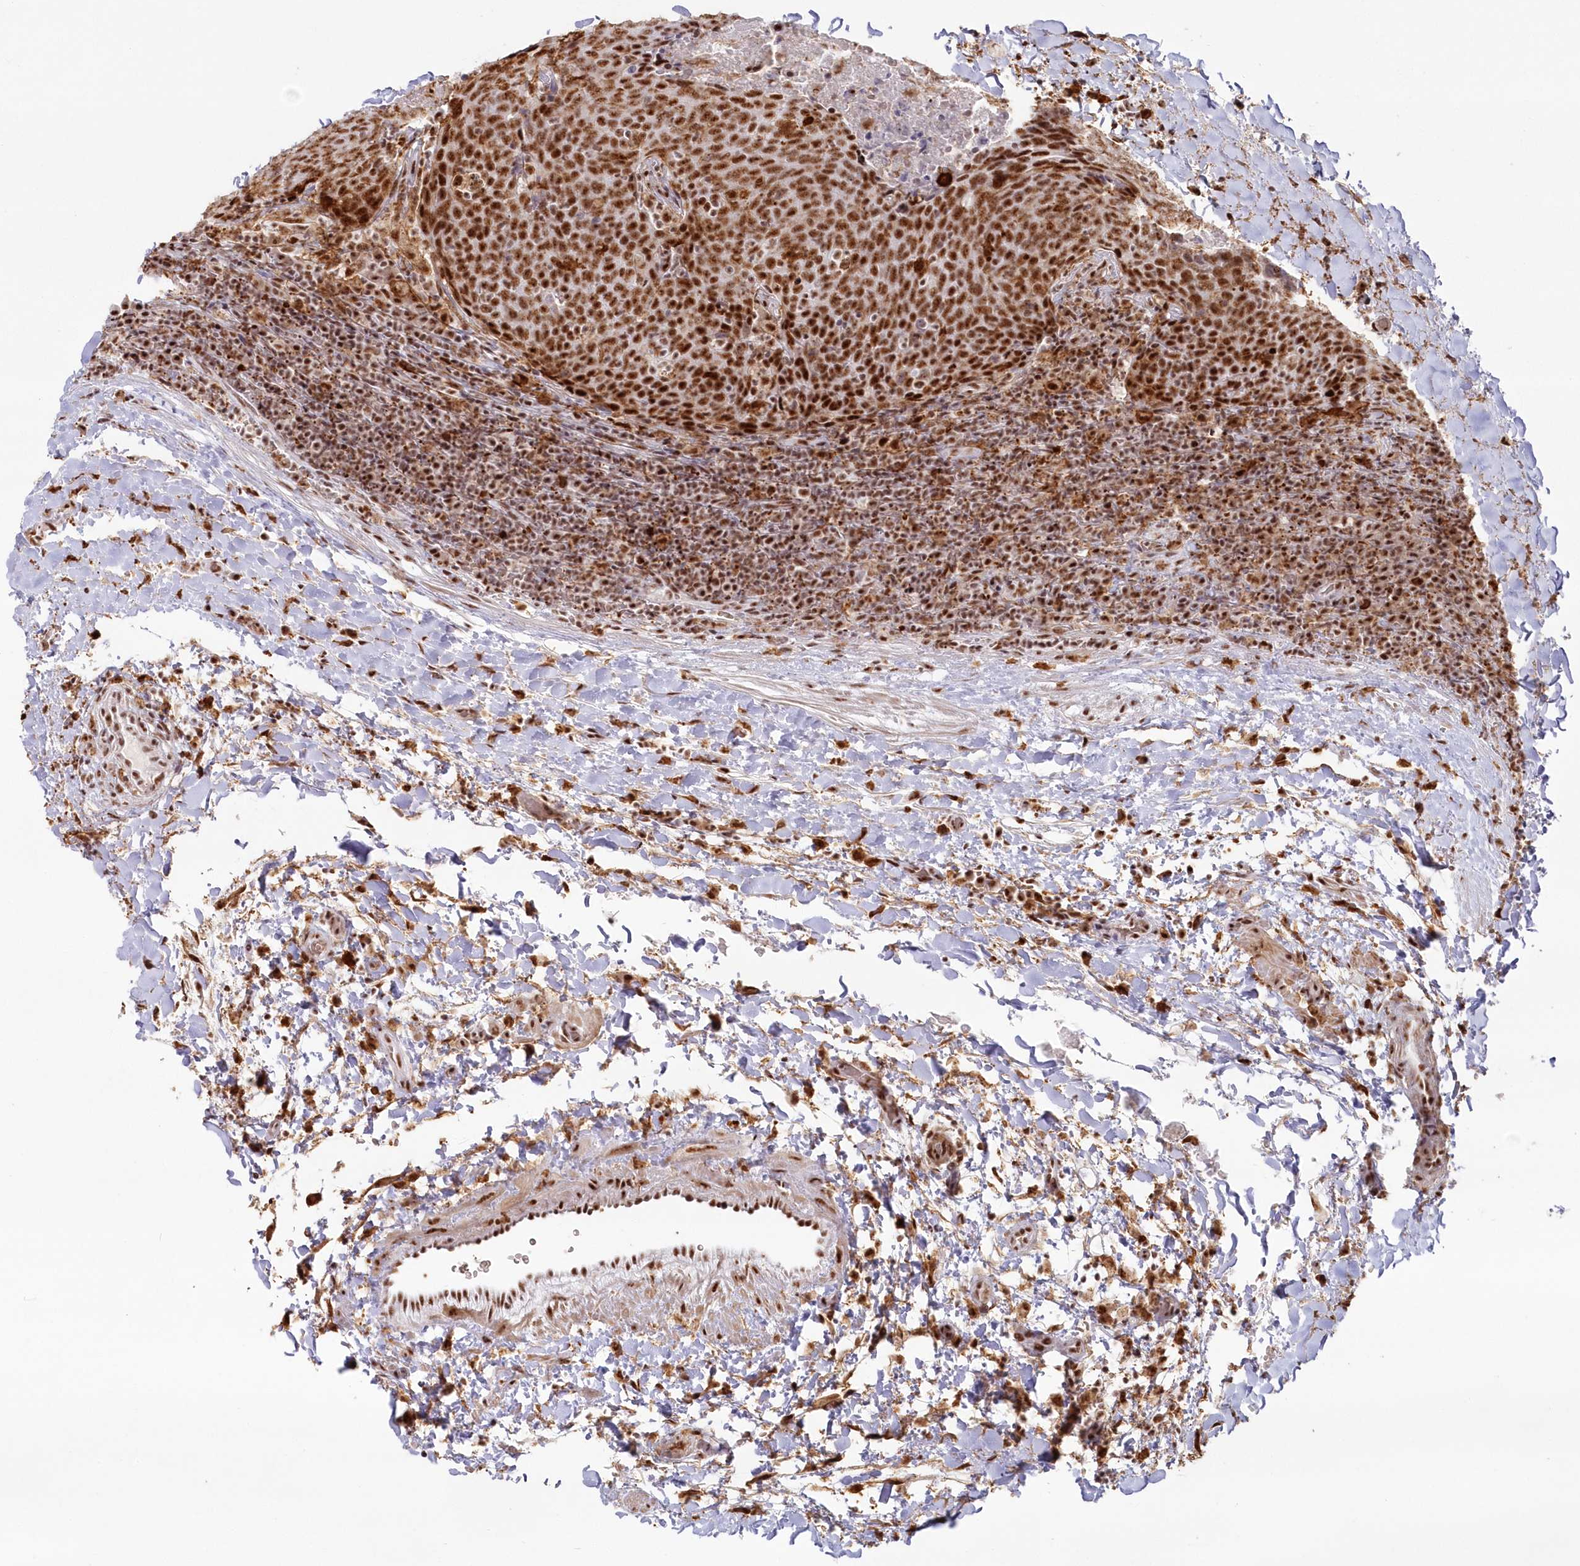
{"staining": {"intensity": "strong", "quantity": ">75%", "location": "nuclear"}, "tissue": "head and neck cancer", "cell_type": "Tumor cells", "image_type": "cancer", "snomed": [{"axis": "morphology", "description": "Squamous cell carcinoma, NOS"}, {"axis": "morphology", "description": "Squamous cell carcinoma, metastatic, NOS"}, {"axis": "topography", "description": "Lymph node"}, {"axis": "topography", "description": "Head-Neck"}], "caption": "Human metastatic squamous cell carcinoma (head and neck) stained with a protein marker shows strong staining in tumor cells.", "gene": "DDX46", "patient": {"sex": "male", "age": 62}}